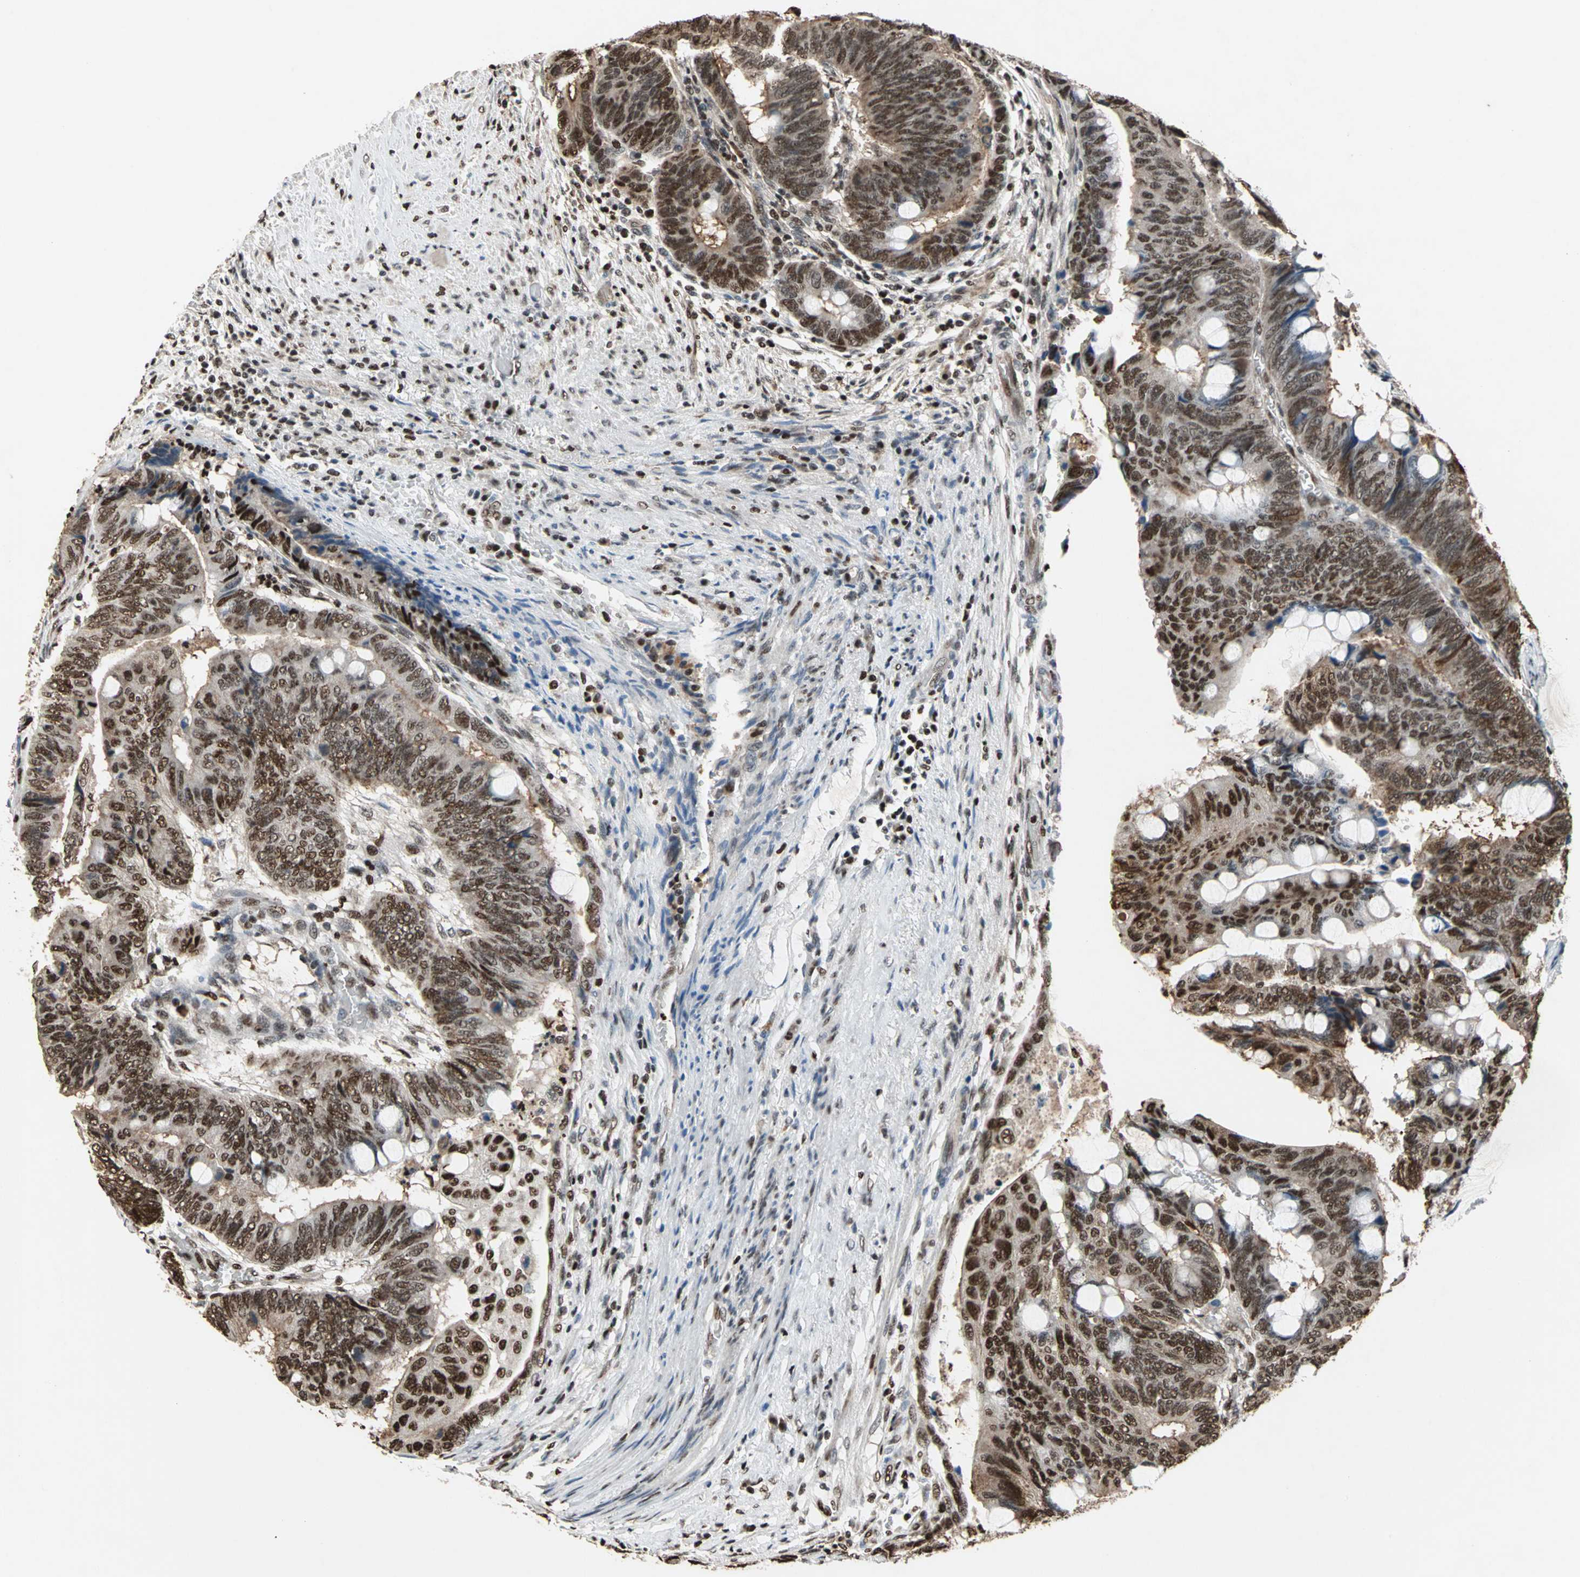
{"staining": {"intensity": "strong", "quantity": "25%-75%", "location": "nuclear"}, "tissue": "colorectal cancer", "cell_type": "Tumor cells", "image_type": "cancer", "snomed": [{"axis": "morphology", "description": "Normal tissue, NOS"}, {"axis": "morphology", "description": "Adenocarcinoma, NOS"}, {"axis": "topography", "description": "Rectum"}, {"axis": "topography", "description": "Peripheral nerve tissue"}], "caption": "Brown immunohistochemical staining in colorectal adenocarcinoma exhibits strong nuclear expression in about 25%-75% of tumor cells. The protein of interest is stained brown, and the nuclei are stained in blue (DAB (3,3'-diaminobenzidine) IHC with brightfield microscopy, high magnification).", "gene": "ANP32A", "patient": {"sex": "male", "age": 92}}